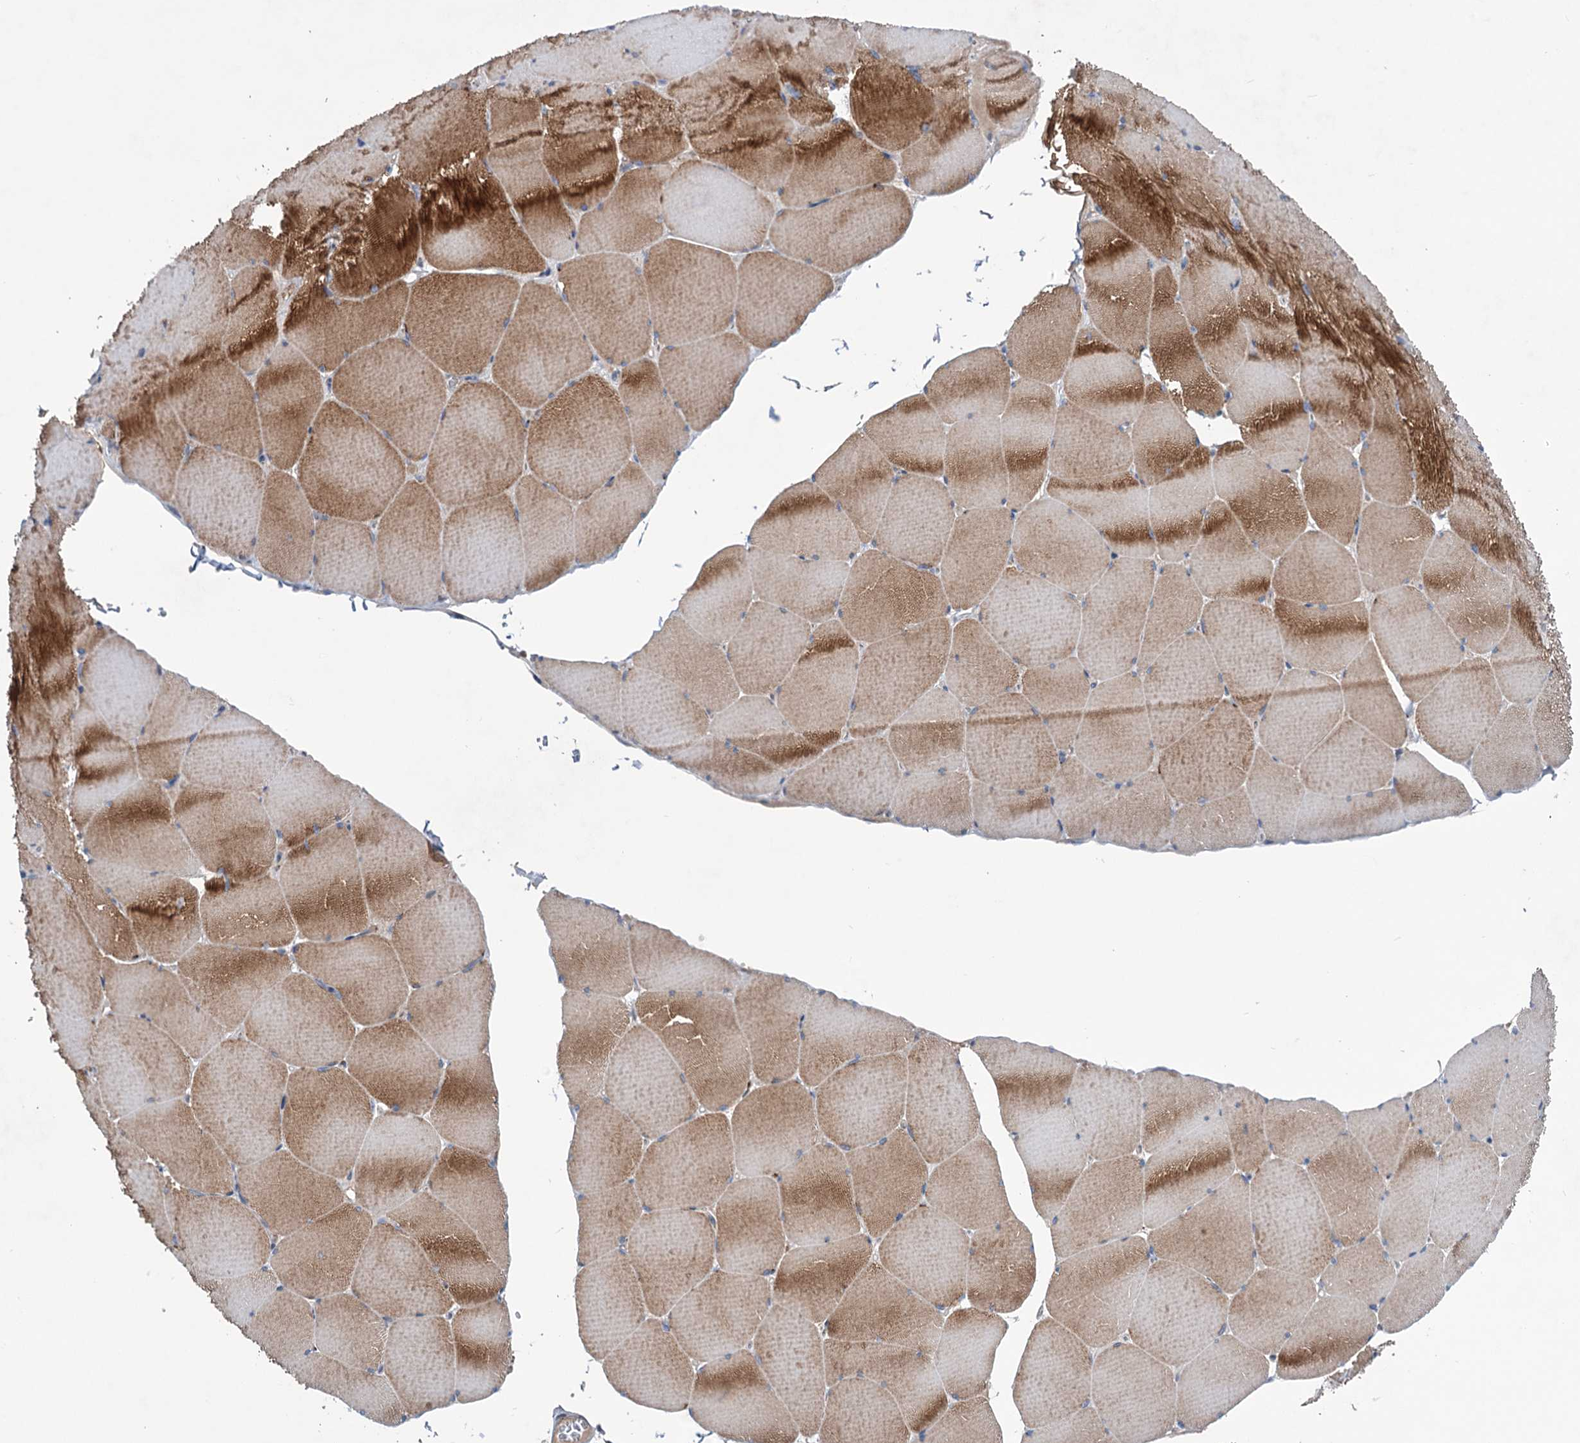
{"staining": {"intensity": "moderate", "quantity": "25%-75%", "location": "cytoplasmic/membranous"}, "tissue": "skeletal muscle", "cell_type": "Myocytes", "image_type": "normal", "snomed": [{"axis": "morphology", "description": "Normal tissue, NOS"}, {"axis": "topography", "description": "Skeletal muscle"}, {"axis": "topography", "description": "Head-Neck"}], "caption": "DAB immunohistochemical staining of benign human skeletal muscle reveals moderate cytoplasmic/membranous protein positivity in about 25%-75% of myocytes. The staining is performed using DAB brown chromogen to label protein expression. The nuclei are counter-stained blue using hematoxylin.", "gene": "NCAPD2", "patient": {"sex": "male", "age": 66}}